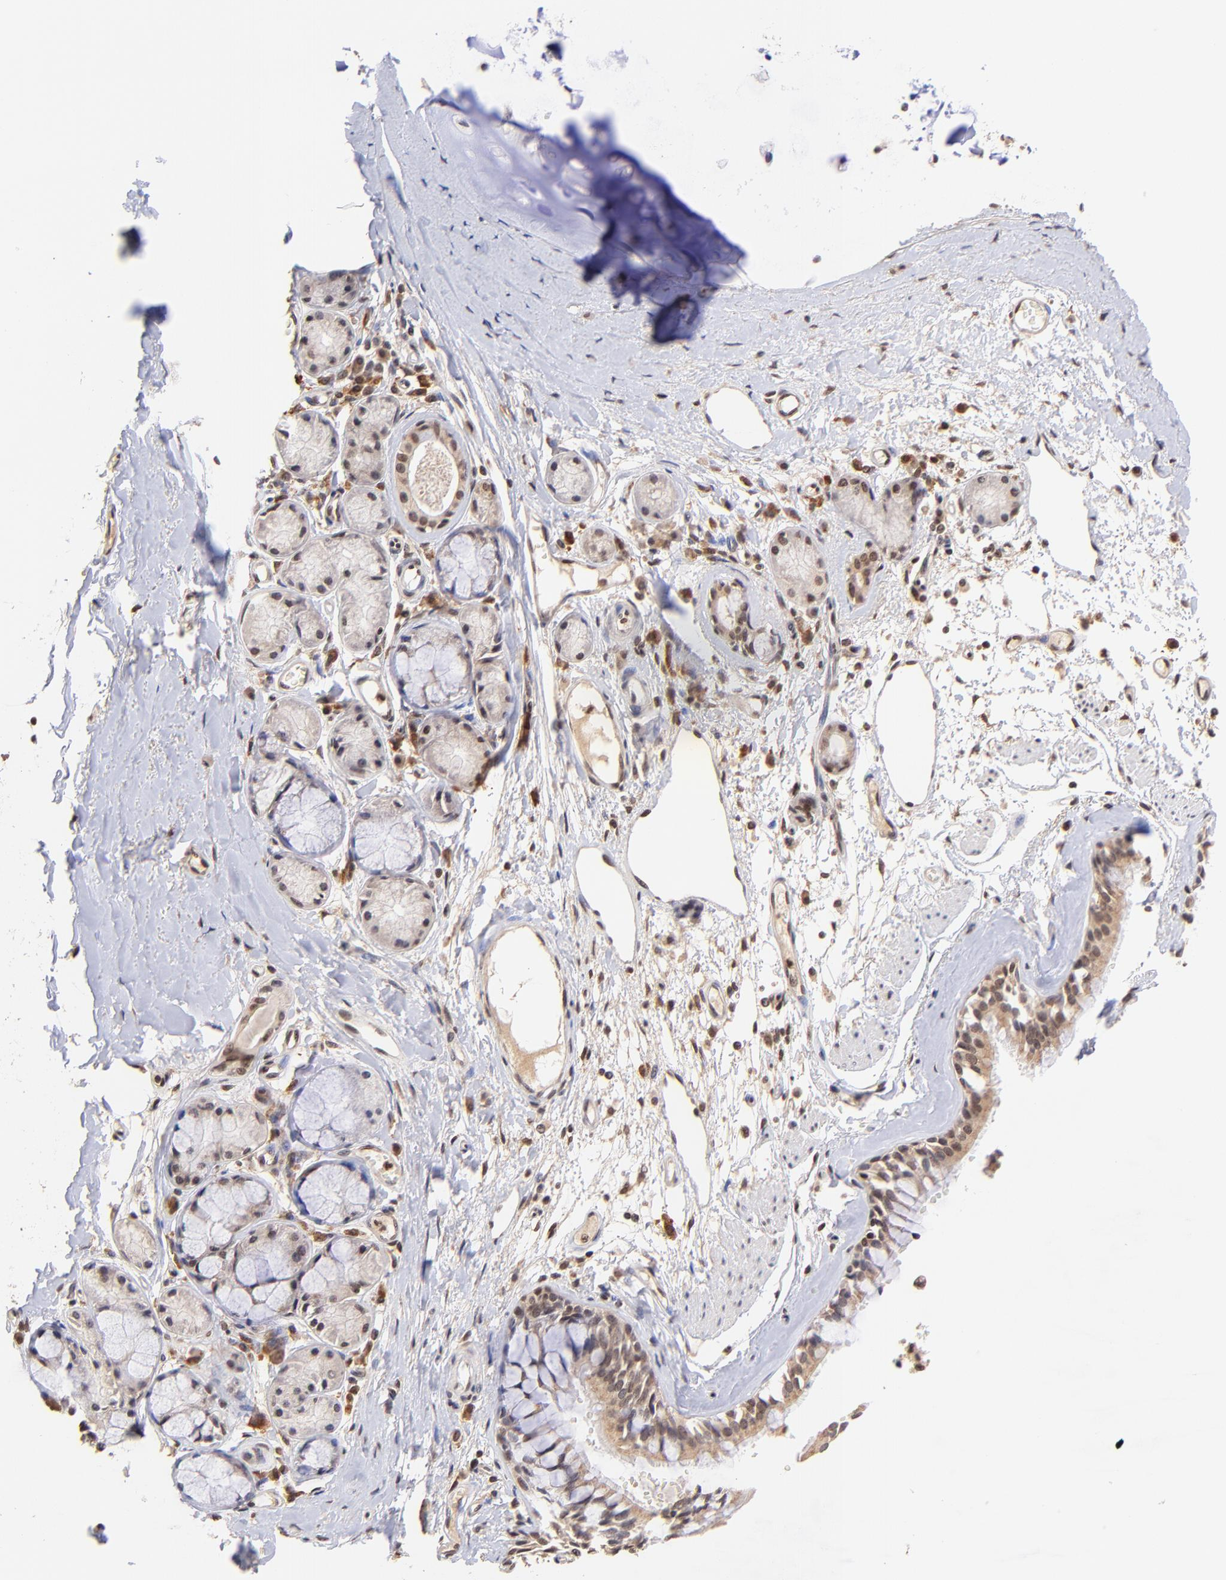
{"staining": {"intensity": "moderate", "quantity": "25%-75%", "location": "cytoplasmic/membranous,nuclear"}, "tissue": "bronchus", "cell_type": "Respiratory epithelial cells", "image_type": "normal", "snomed": [{"axis": "morphology", "description": "Normal tissue, NOS"}, {"axis": "topography", "description": "Bronchus"}, {"axis": "topography", "description": "Lung"}], "caption": "A photomicrograph showing moderate cytoplasmic/membranous,nuclear staining in about 25%-75% of respiratory epithelial cells in normal bronchus, as visualized by brown immunohistochemical staining.", "gene": "WDR25", "patient": {"sex": "female", "age": 56}}